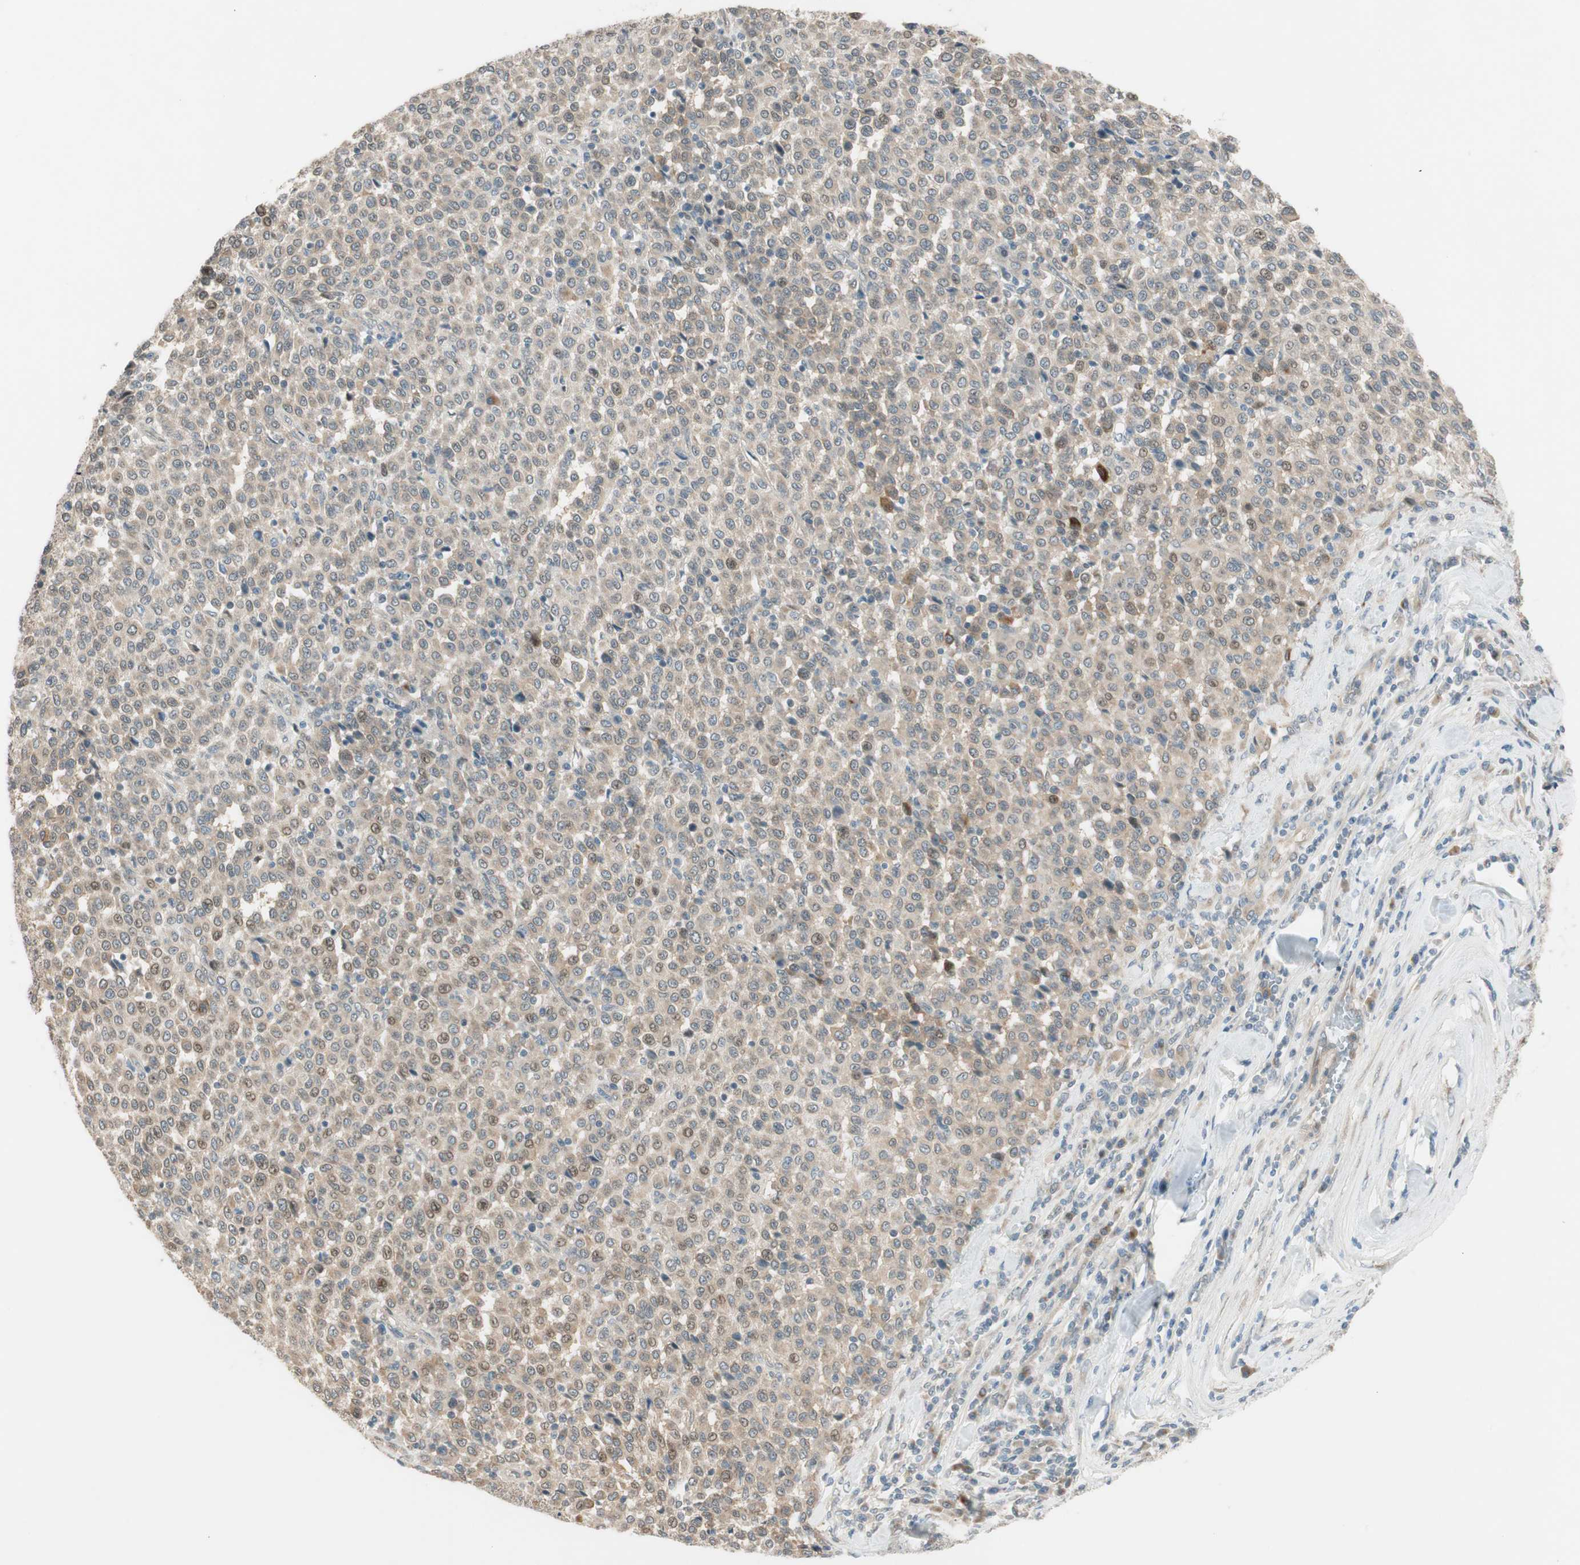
{"staining": {"intensity": "weak", "quantity": ">75%", "location": "cytoplasmic/membranous,nuclear"}, "tissue": "melanoma", "cell_type": "Tumor cells", "image_type": "cancer", "snomed": [{"axis": "morphology", "description": "Malignant melanoma, Metastatic site"}, {"axis": "topography", "description": "Pancreas"}], "caption": "Melanoma stained for a protein (brown) shows weak cytoplasmic/membranous and nuclear positive positivity in about >75% of tumor cells.", "gene": "CGRRF1", "patient": {"sex": "female", "age": 30}}